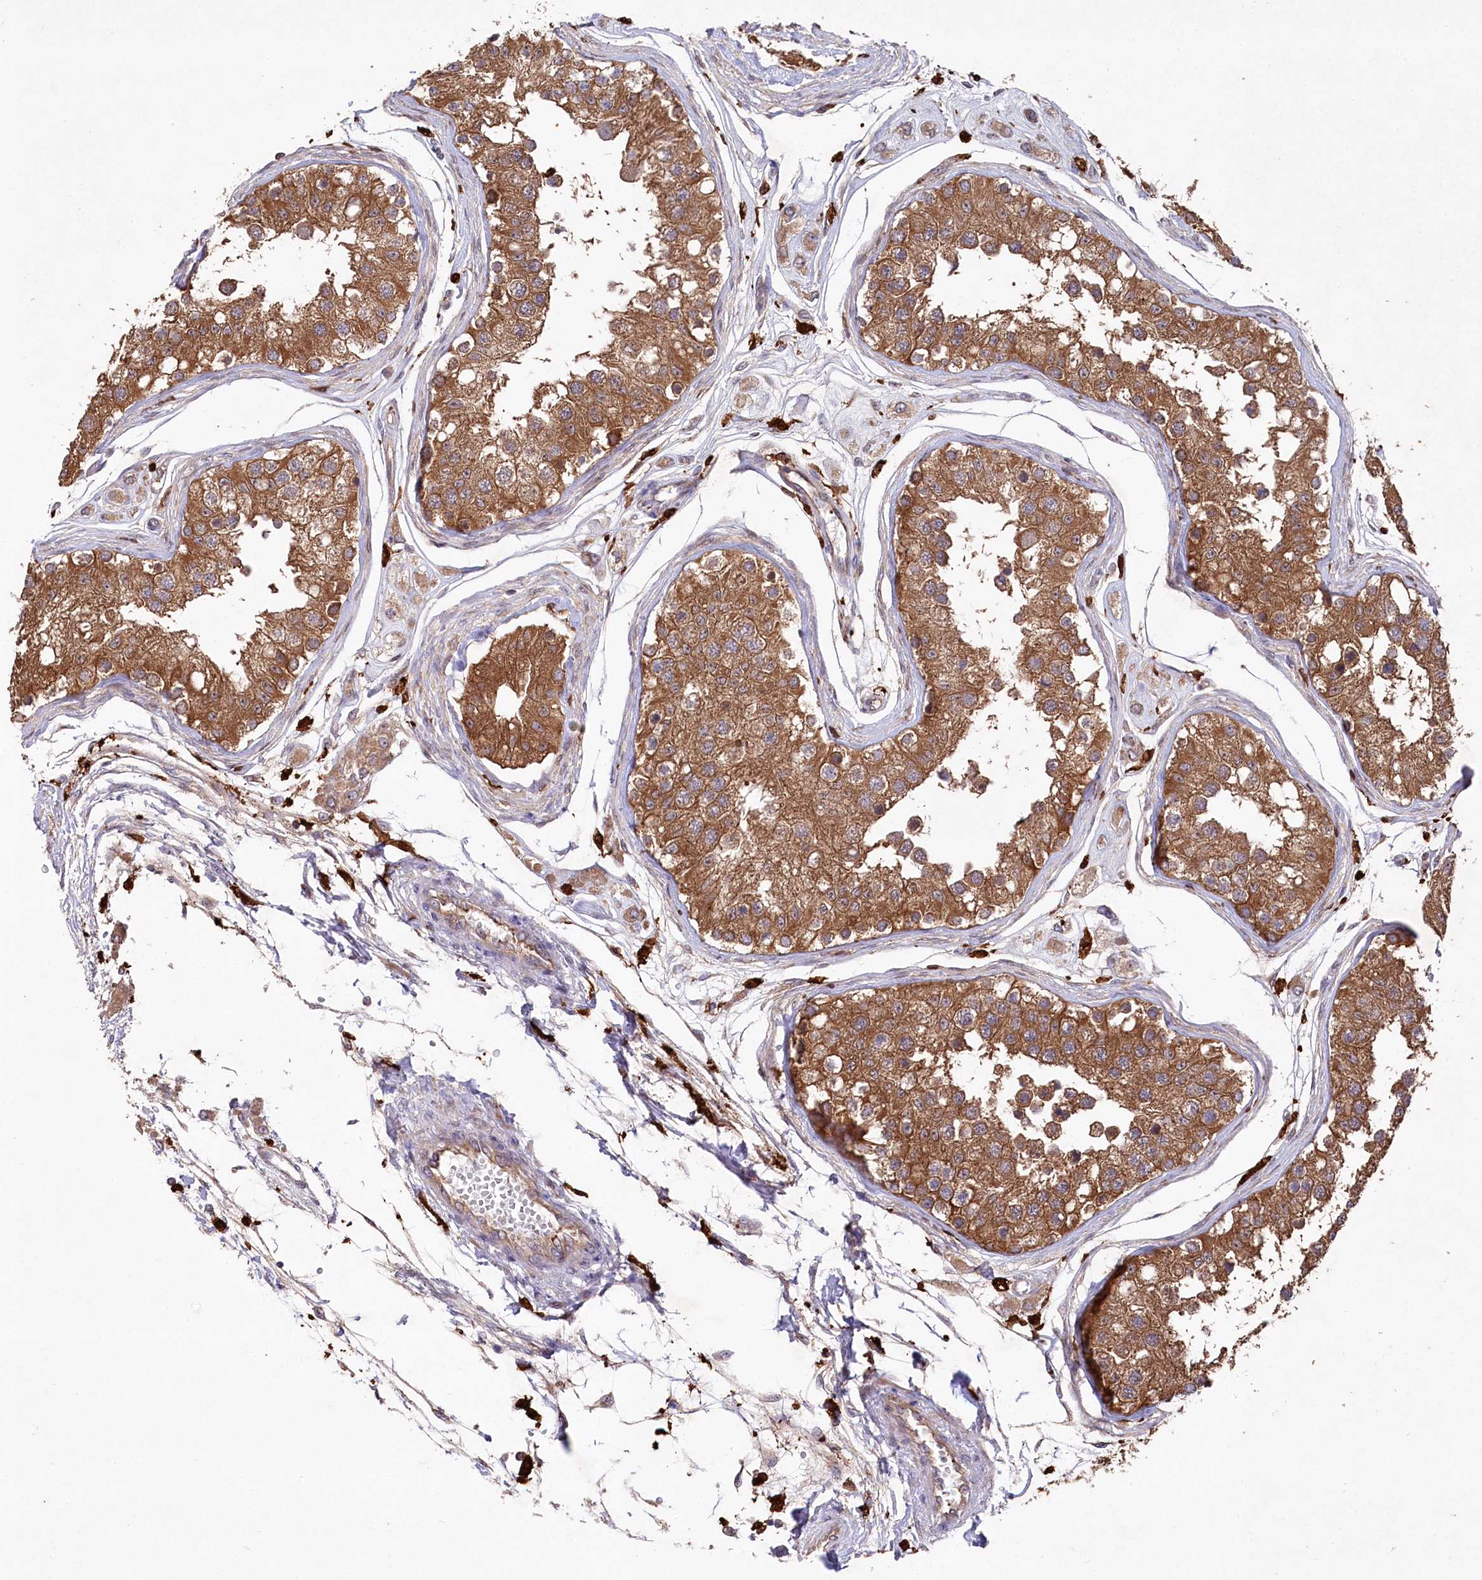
{"staining": {"intensity": "strong", "quantity": ">75%", "location": "cytoplasmic/membranous"}, "tissue": "testis", "cell_type": "Cells in seminiferous ducts", "image_type": "normal", "snomed": [{"axis": "morphology", "description": "Normal tissue, NOS"}, {"axis": "morphology", "description": "Adenocarcinoma, metastatic, NOS"}, {"axis": "topography", "description": "Testis"}], "caption": "Immunohistochemical staining of normal testis displays strong cytoplasmic/membranous protein positivity in approximately >75% of cells in seminiferous ducts. (IHC, brightfield microscopy, high magnification).", "gene": "PPP1R21", "patient": {"sex": "male", "age": 26}}